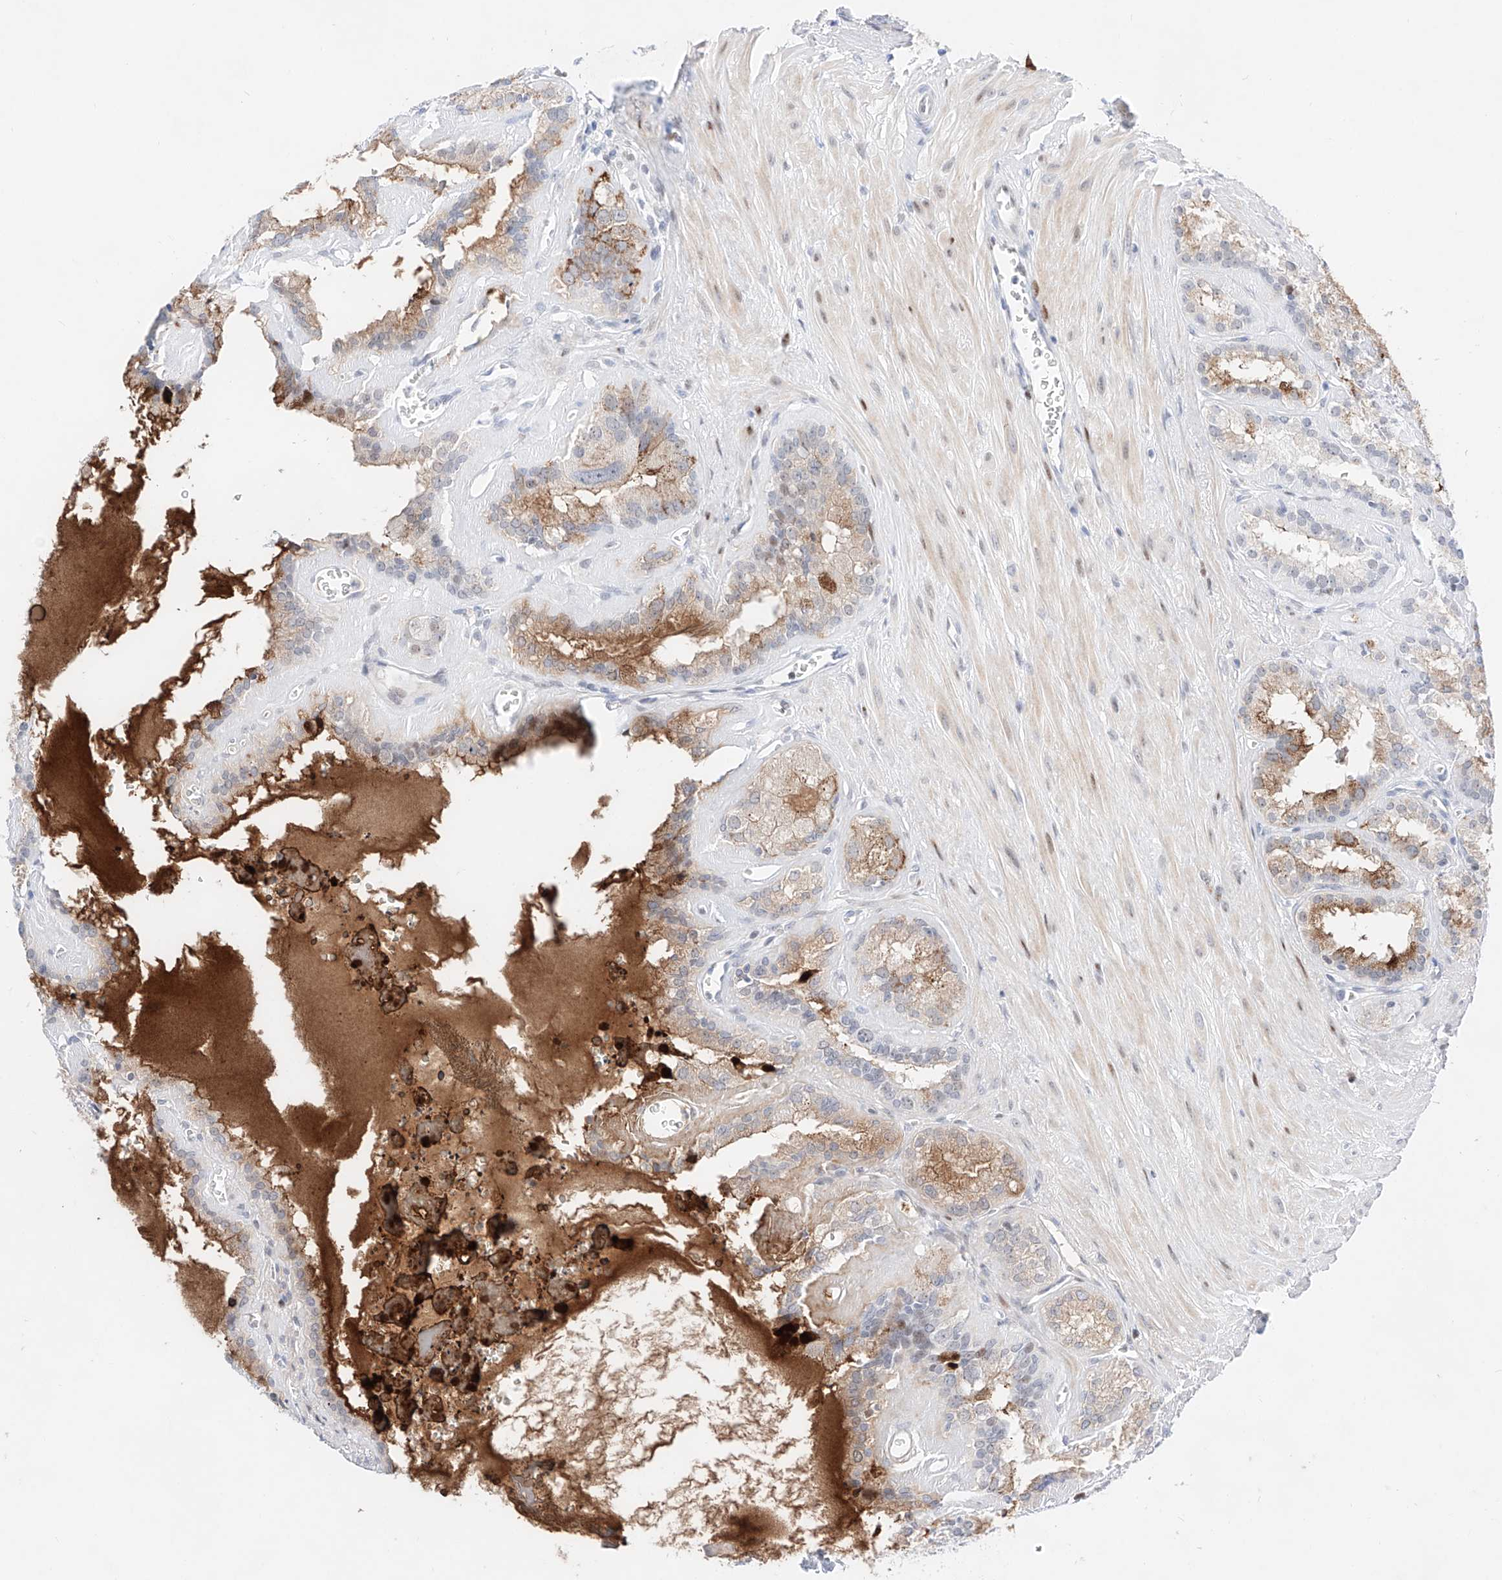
{"staining": {"intensity": "moderate", "quantity": "25%-75%", "location": "cytoplasmic/membranous,nuclear"}, "tissue": "seminal vesicle", "cell_type": "Glandular cells", "image_type": "normal", "snomed": [{"axis": "morphology", "description": "Normal tissue, NOS"}, {"axis": "topography", "description": "Prostate"}, {"axis": "topography", "description": "Seminal veicle"}], "caption": "Immunohistochemistry image of normal seminal vesicle stained for a protein (brown), which demonstrates medium levels of moderate cytoplasmic/membranous,nuclear expression in about 25%-75% of glandular cells.", "gene": "NT5C3B", "patient": {"sex": "male", "age": 59}}